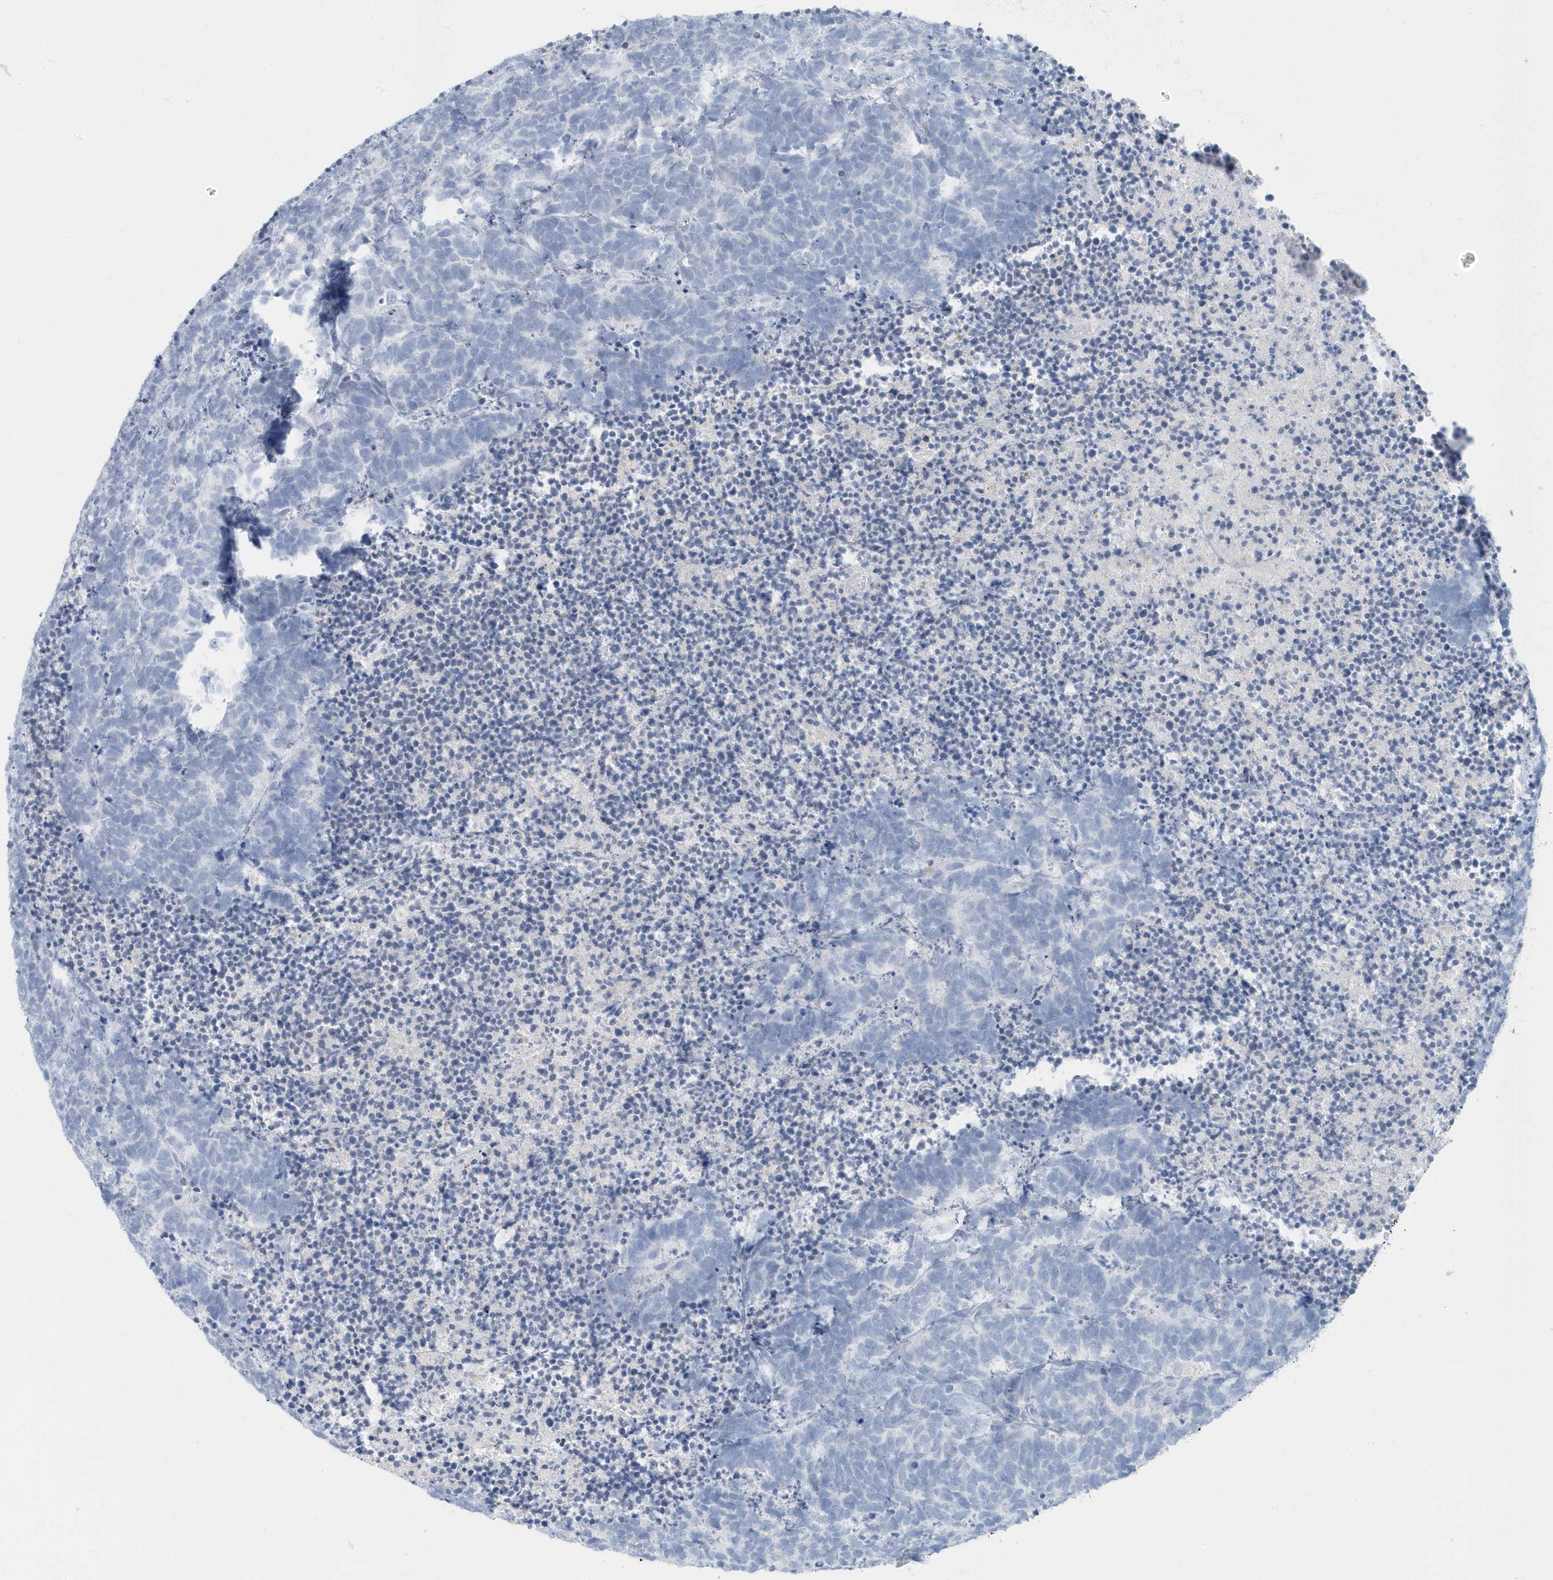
{"staining": {"intensity": "negative", "quantity": "none", "location": "none"}, "tissue": "carcinoid", "cell_type": "Tumor cells", "image_type": "cancer", "snomed": [{"axis": "morphology", "description": "Carcinoma, NOS"}, {"axis": "morphology", "description": "Carcinoid, malignant, NOS"}, {"axis": "topography", "description": "Urinary bladder"}], "caption": "The immunohistochemistry micrograph has no significant positivity in tumor cells of carcinoid tissue.", "gene": "FAM98A", "patient": {"sex": "male", "age": 57}}